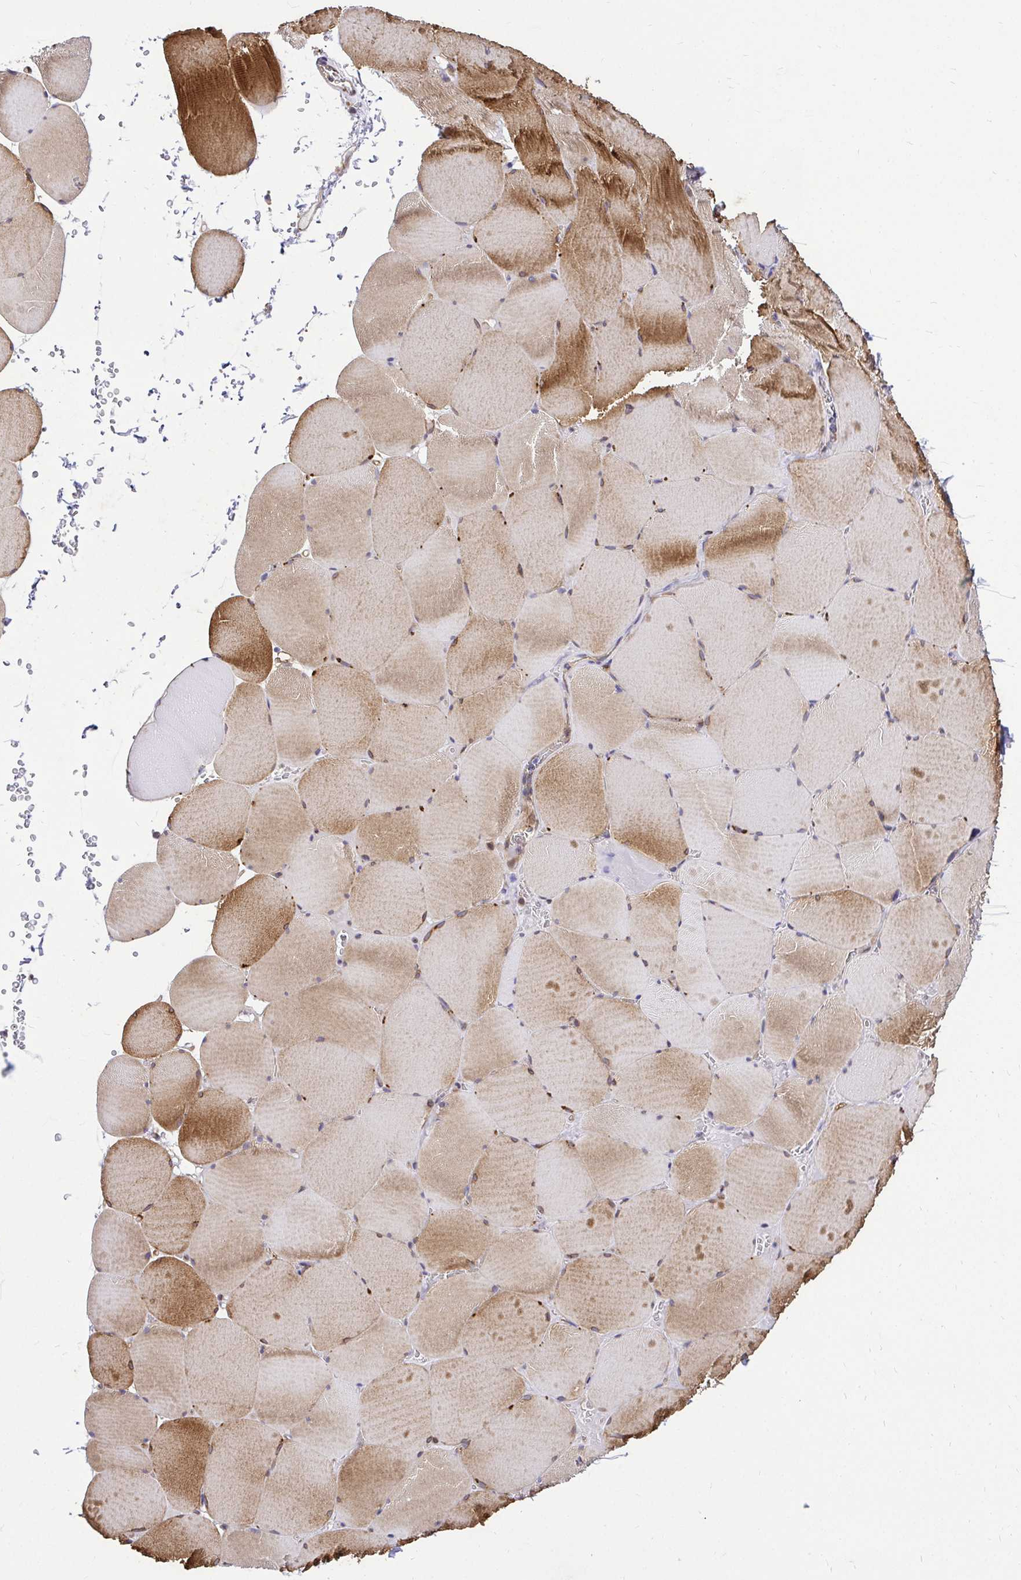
{"staining": {"intensity": "moderate", "quantity": "25%-75%", "location": "cytoplasmic/membranous"}, "tissue": "skeletal muscle", "cell_type": "Myocytes", "image_type": "normal", "snomed": [{"axis": "morphology", "description": "Normal tissue, NOS"}, {"axis": "topography", "description": "Skeletal muscle"}, {"axis": "topography", "description": "Head-Neck"}], "caption": "High-power microscopy captured an IHC histopathology image of benign skeletal muscle, revealing moderate cytoplasmic/membranous expression in about 25%-75% of myocytes.", "gene": "CCDC122", "patient": {"sex": "male", "age": 66}}